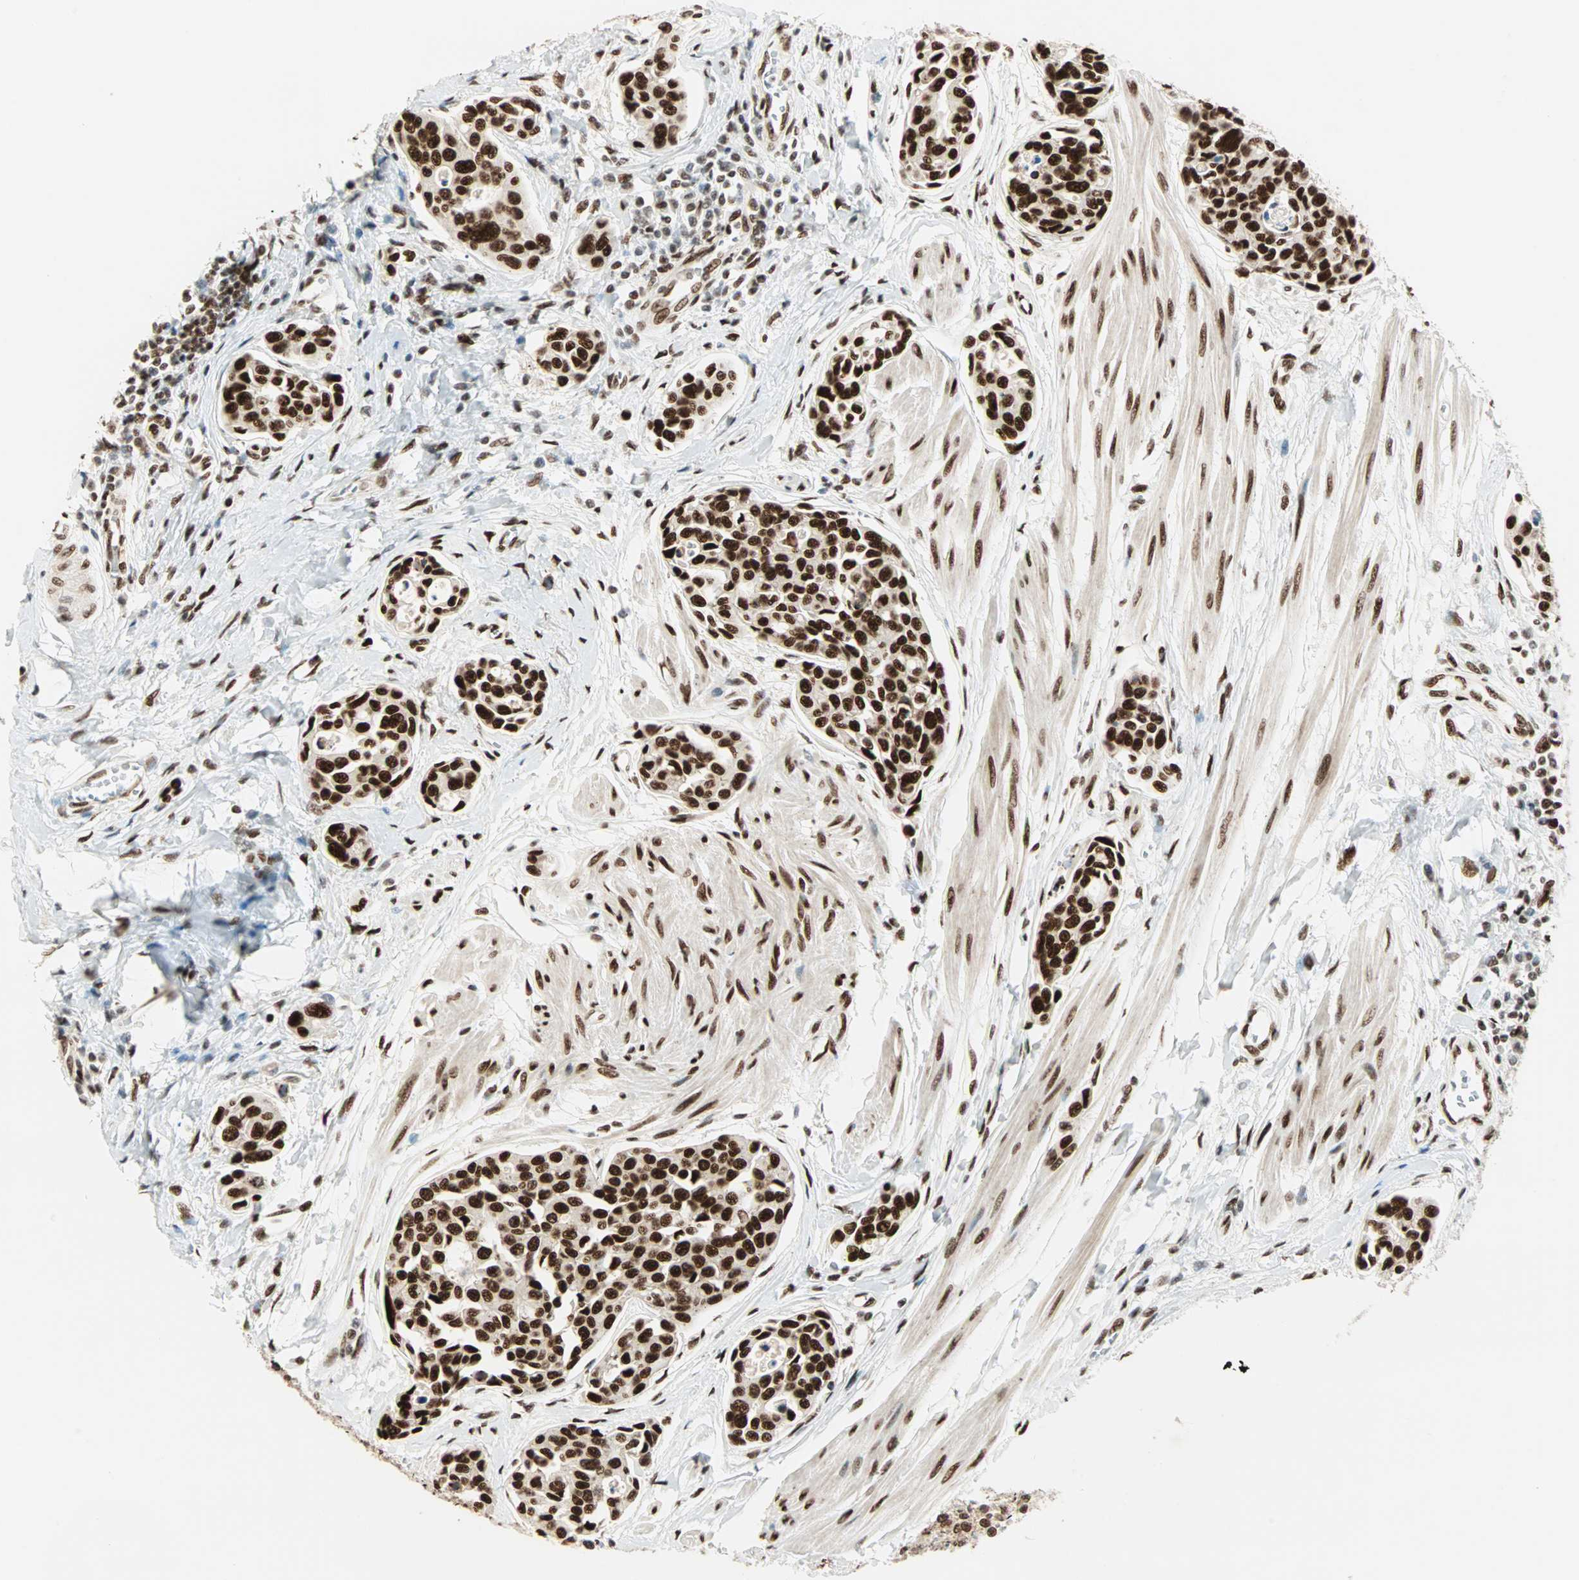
{"staining": {"intensity": "strong", "quantity": ">75%", "location": "nuclear"}, "tissue": "urothelial cancer", "cell_type": "Tumor cells", "image_type": "cancer", "snomed": [{"axis": "morphology", "description": "Urothelial carcinoma, High grade"}, {"axis": "topography", "description": "Urinary bladder"}], "caption": "An IHC histopathology image of tumor tissue is shown. Protein staining in brown labels strong nuclear positivity in urothelial carcinoma (high-grade) within tumor cells. (IHC, brightfield microscopy, high magnification).", "gene": "BLM", "patient": {"sex": "male", "age": 78}}